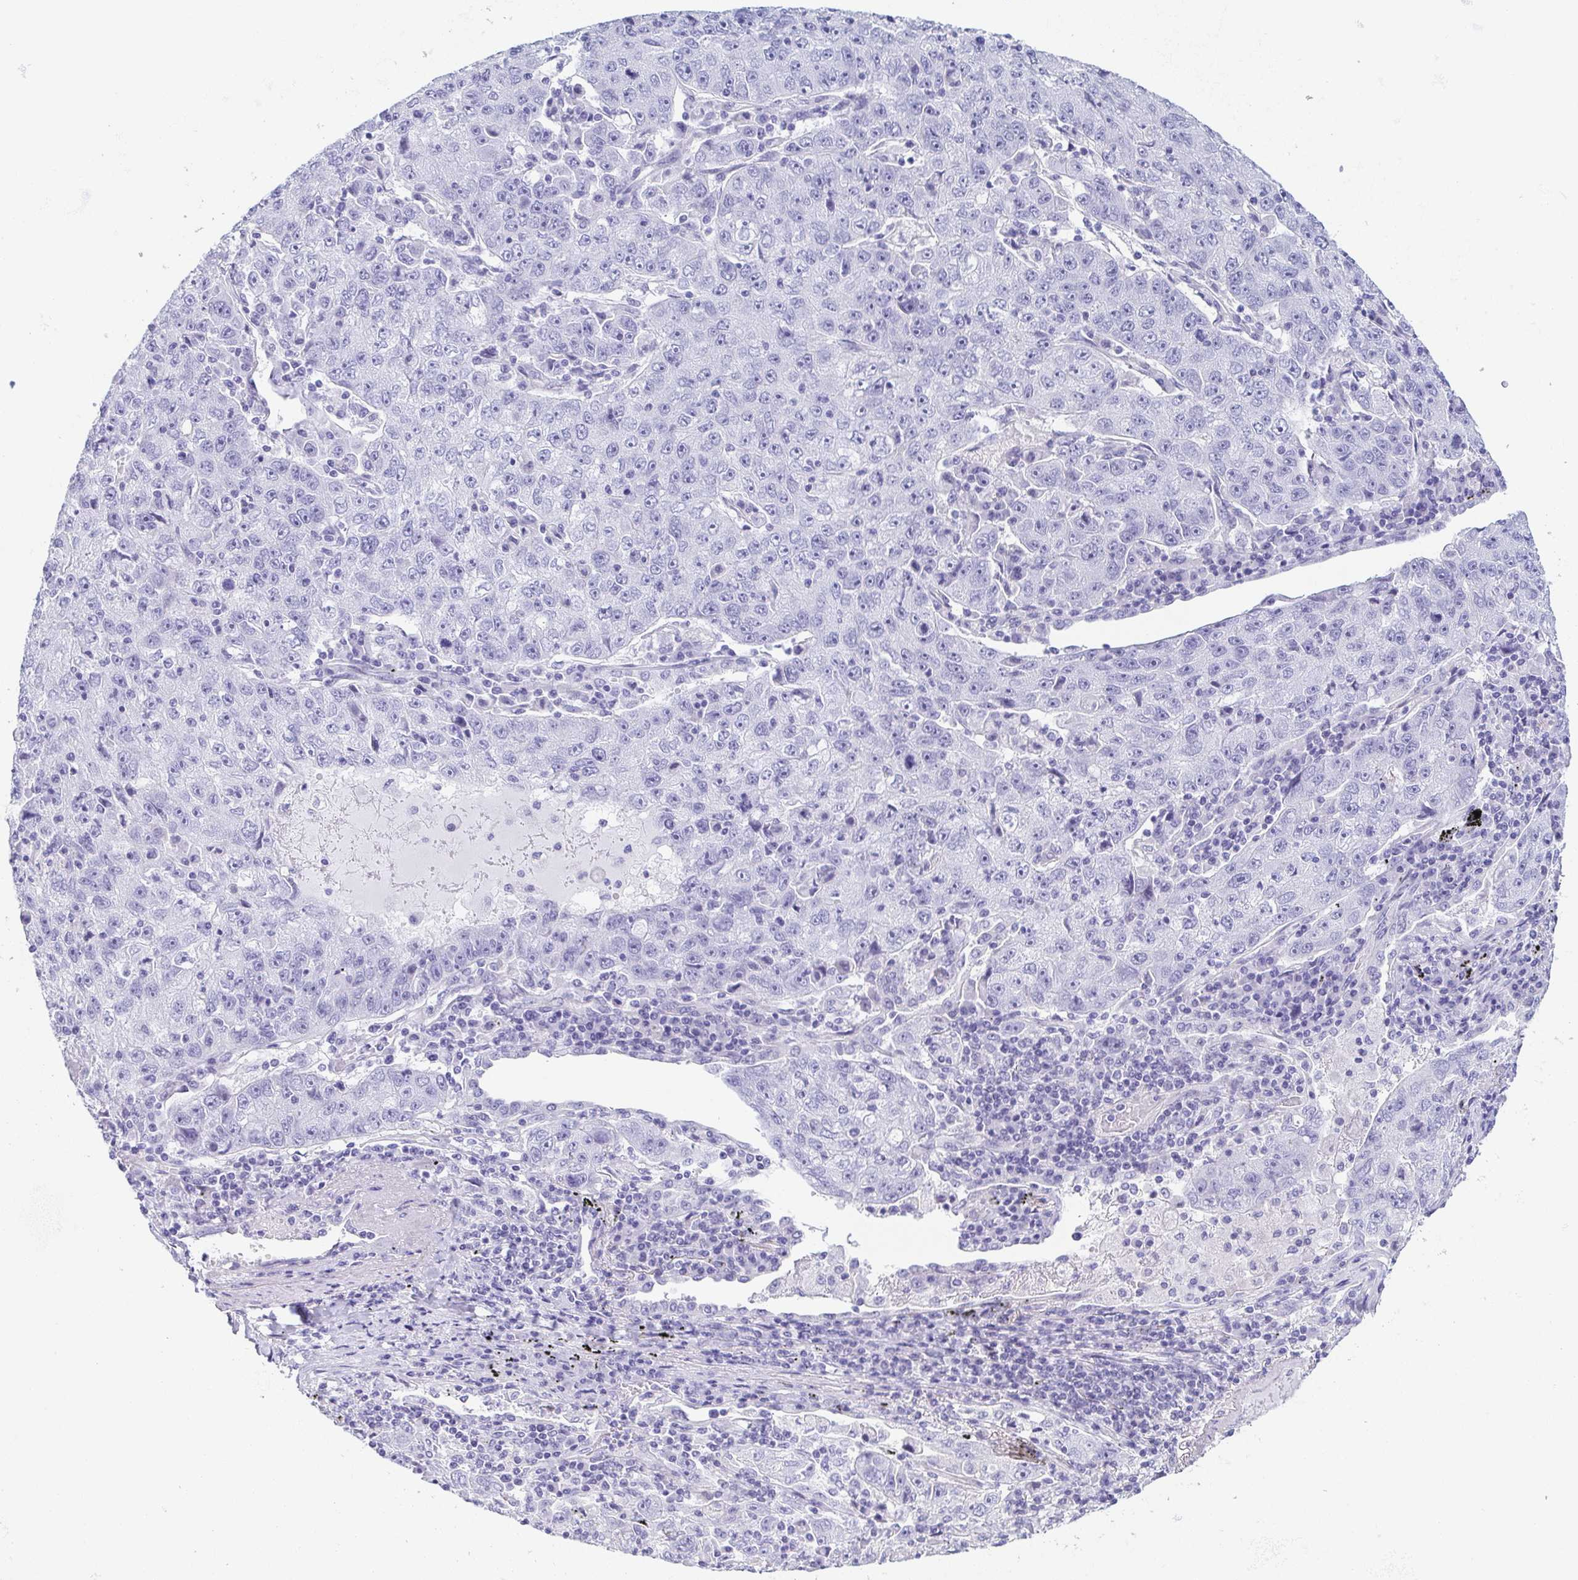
{"staining": {"intensity": "negative", "quantity": "none", "location": "none"}, "tissue": "lung cancer", "cell_type": "Tumor cells", "image_type": "cancer", "snomed": [{"axis": "morphology", "description": "Normal morphology"}, {"axis": "morphology", "description": "Adenocarcinoma, NOS"}, {"axis": "topography", "description": "Lymph node"}, {"axis": "topography", "description": "Lung"}], "caption": "Tumor cells are negative for protein expression in human lung cancer (adenocarcinoma).", "gene": "PRR4", "patient": {"sex": "female", "age": 57}}